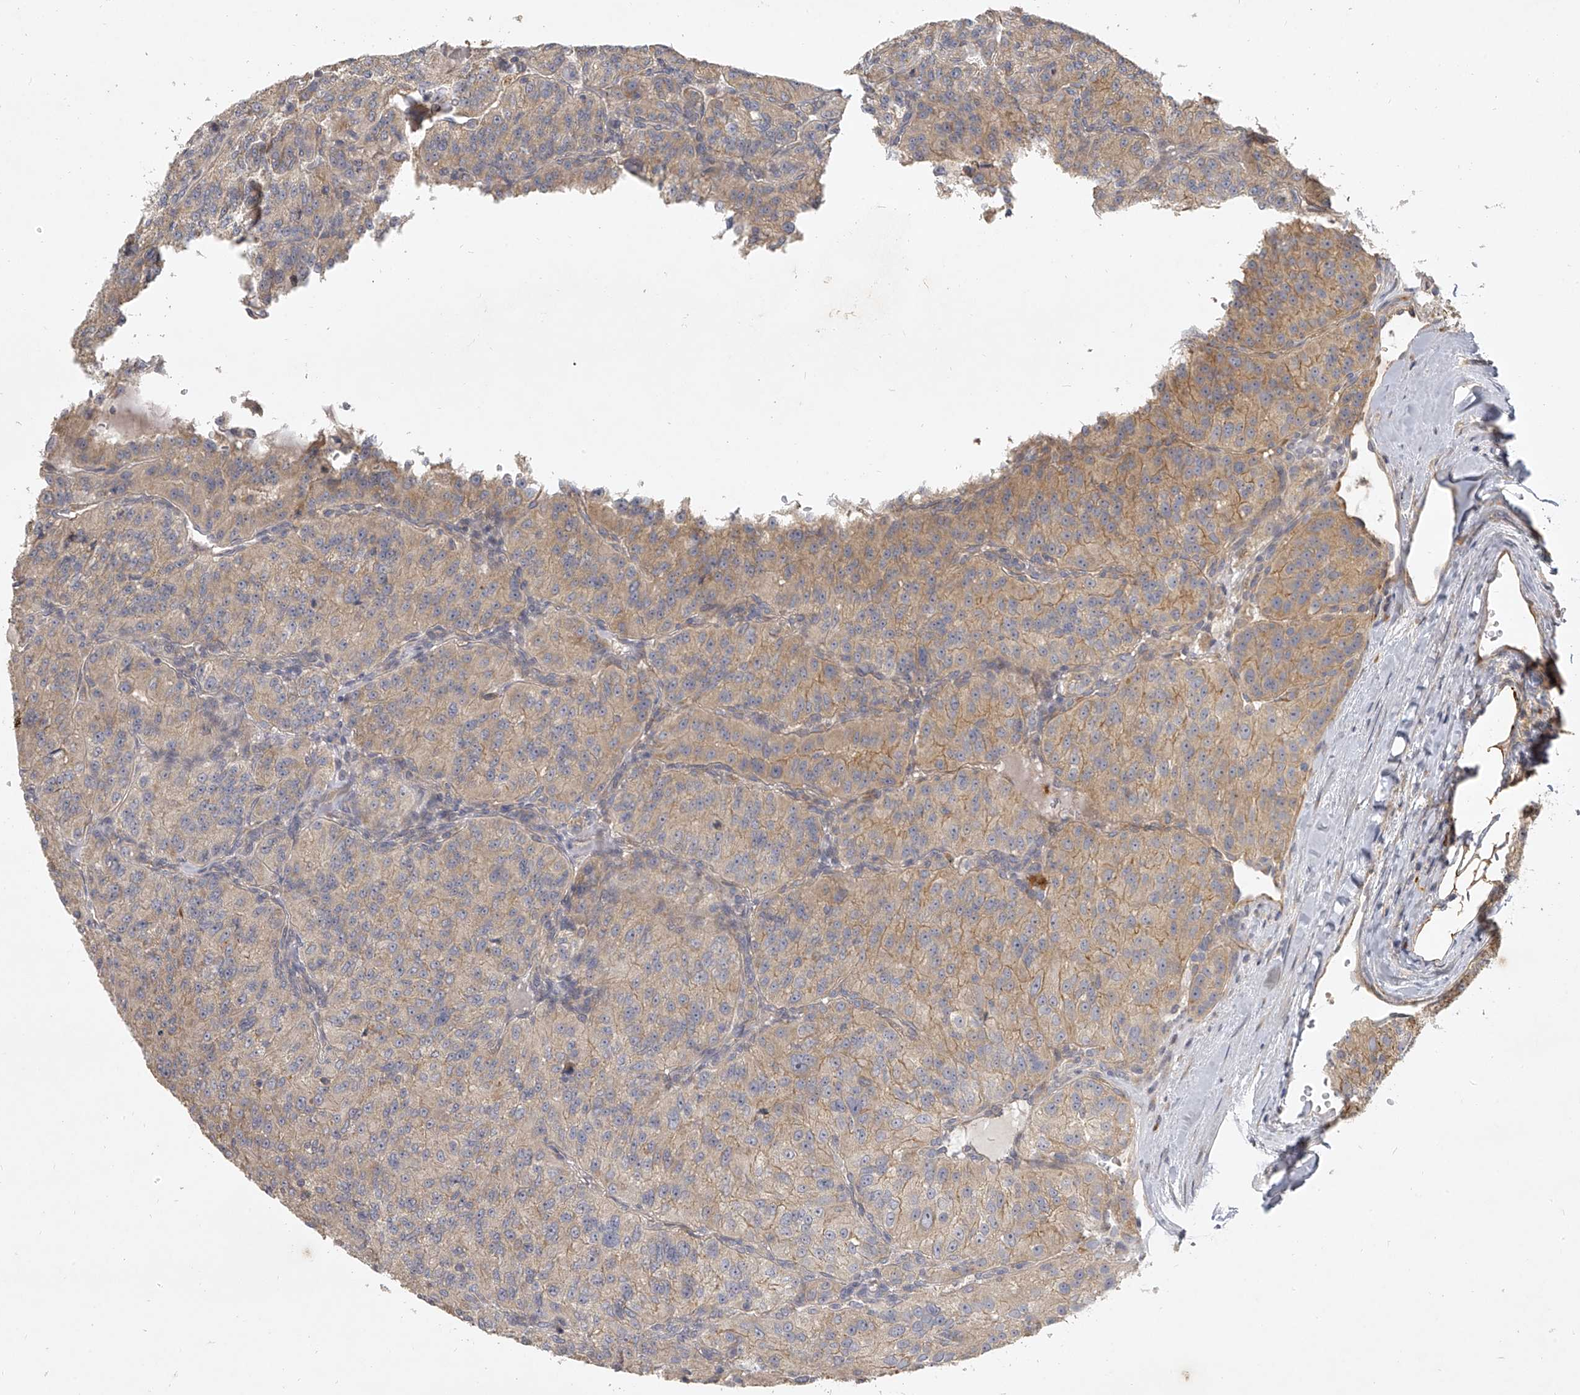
{"staining": {"intensity": "weak", "quantity": "25%-75%", "location": "cytoplasmic/membranous"}, "tissue": "renal cancer", "cell_type": "Tumor cells", "image_type": "cancer", "snomed": [{"axis": "morphology", "description": "Adenocarcinoma, NOS"}, {"axis": "topography", "description": "Kidney"}], "caption": "Renal cancer (adenocarcinoma) tissue shows weak cytoplasmic/membranous positivity in about 25%-75% of tumor cells", "gene": "DOCK9", "patient": {"sex": "female", "age": 63}}